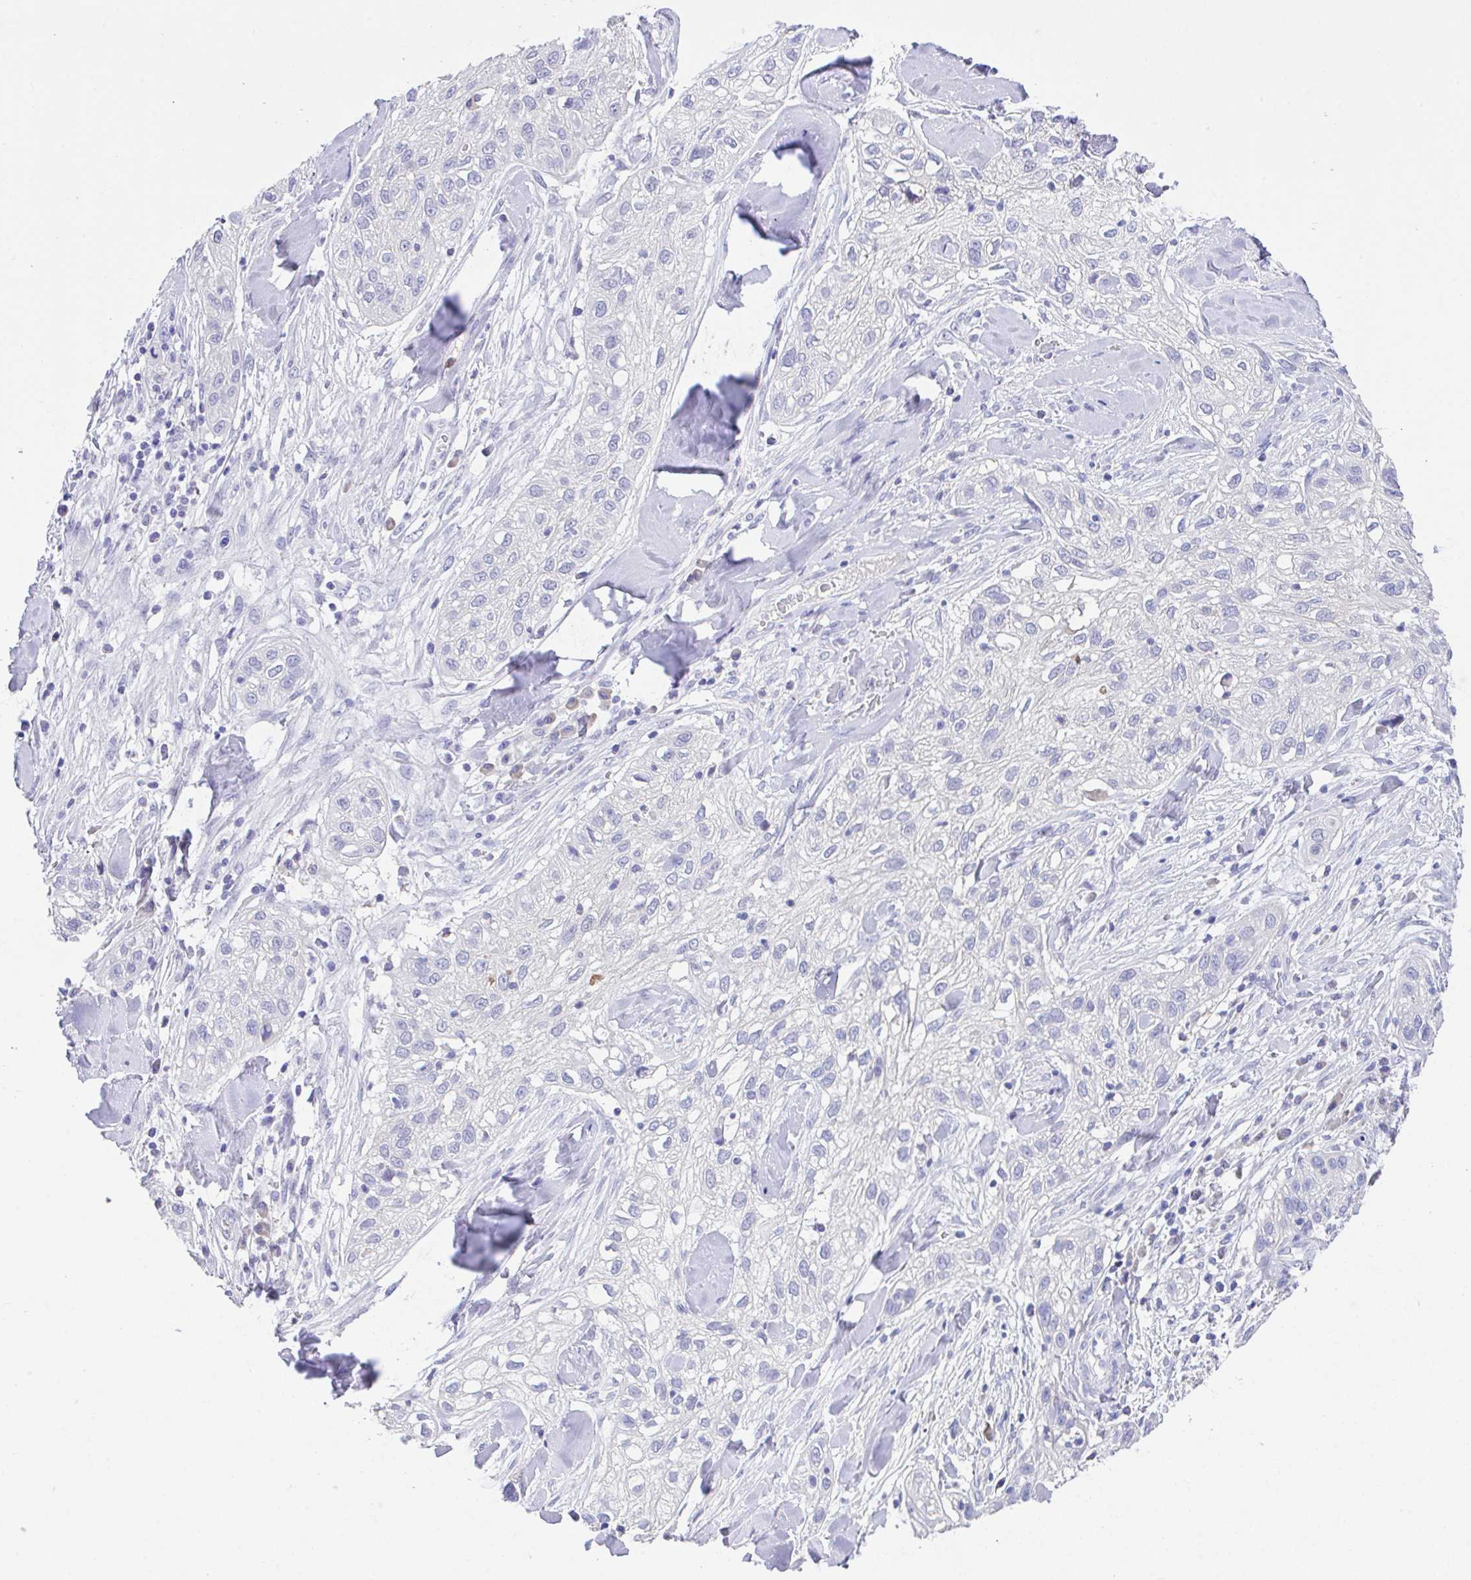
{"staining": {"intensity": "negative", "quantity": "none", "location": "none"}, "tissue": "skin cancer", "cell_type": "Tumor cells", "image_type": "cancer", "snomed": [{"axis": "morphology", "description": "Squamous cell carcinoma, NOS"}, {"axis": "topography", "description": "Skin"}], "caption": "Immunohistochemical staining of human skin cancer (squamous cell carcinoma) shows no significant positivity in tumor cells. (Brightfield microscopy of DAB immunohistochemistry (IHC) at high magnification).", "gene": "HOXB4", "patient": {"sex": "male", "age": 82}}